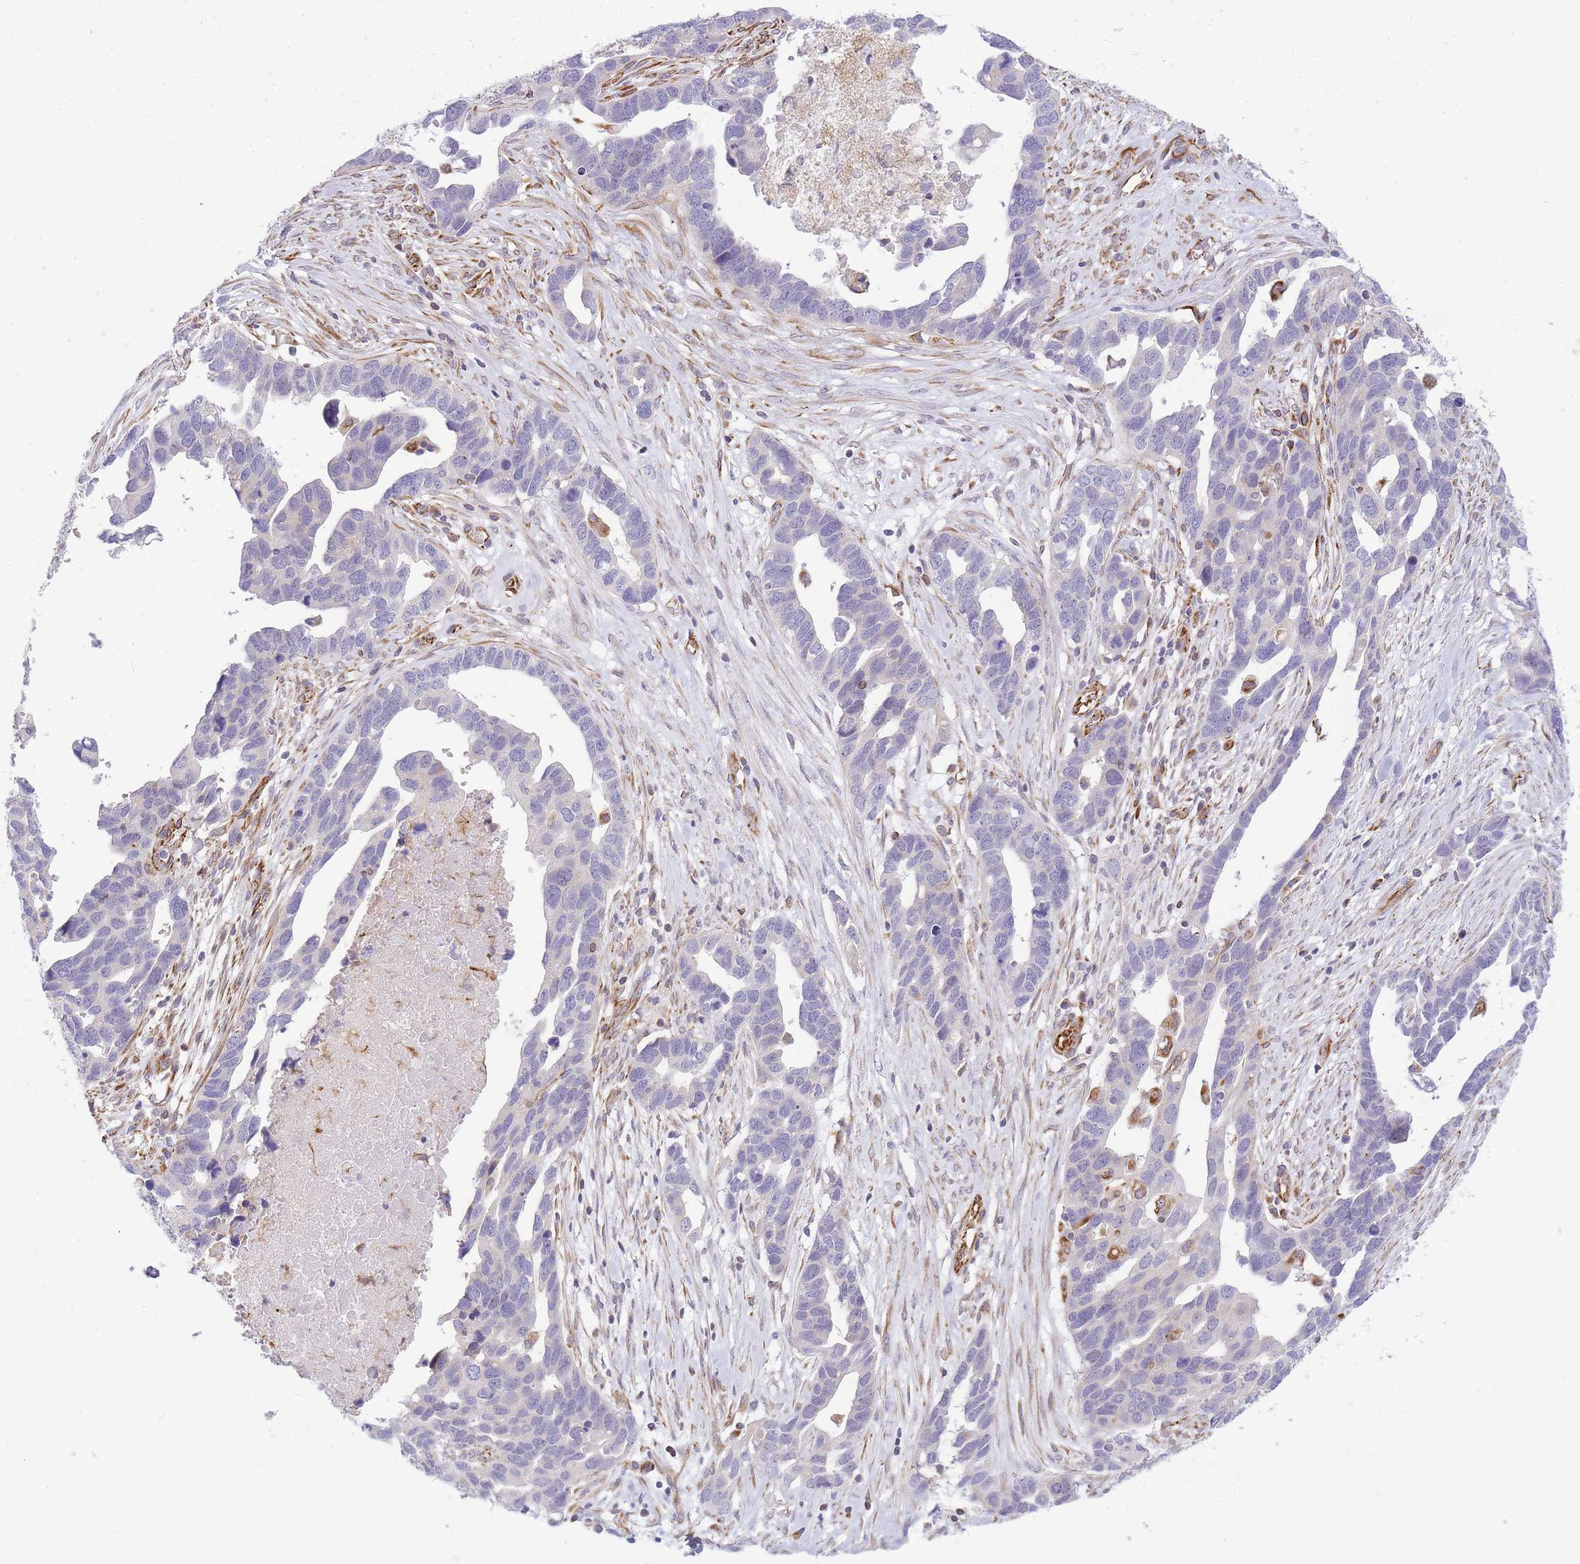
{"staining": {"intensity": "negative", "quantity": "none", "location": "none"}, "tissue": "ovarian cancer", "cell_type": "Tumor cells", "image_type": "cancer", "snomed": [{"axis": "morphology", "description": "Cystadenocarcinoma, serous, NOS"}, {"axis": "topography", "description": "Ovary"}], "caption": "Immunohistochemistry histopathology image of ovarian serous cystadenocarcinoma stained for a protein (brown), which exhibits no positivity in tumor cells. (DAB (3,3'-diaminobenzidine) immunohistochemistry visualized using brightfield microscopy, high magnification).", "gene": "ECPAS", "patient": {"sex": "female", "age": 54}}